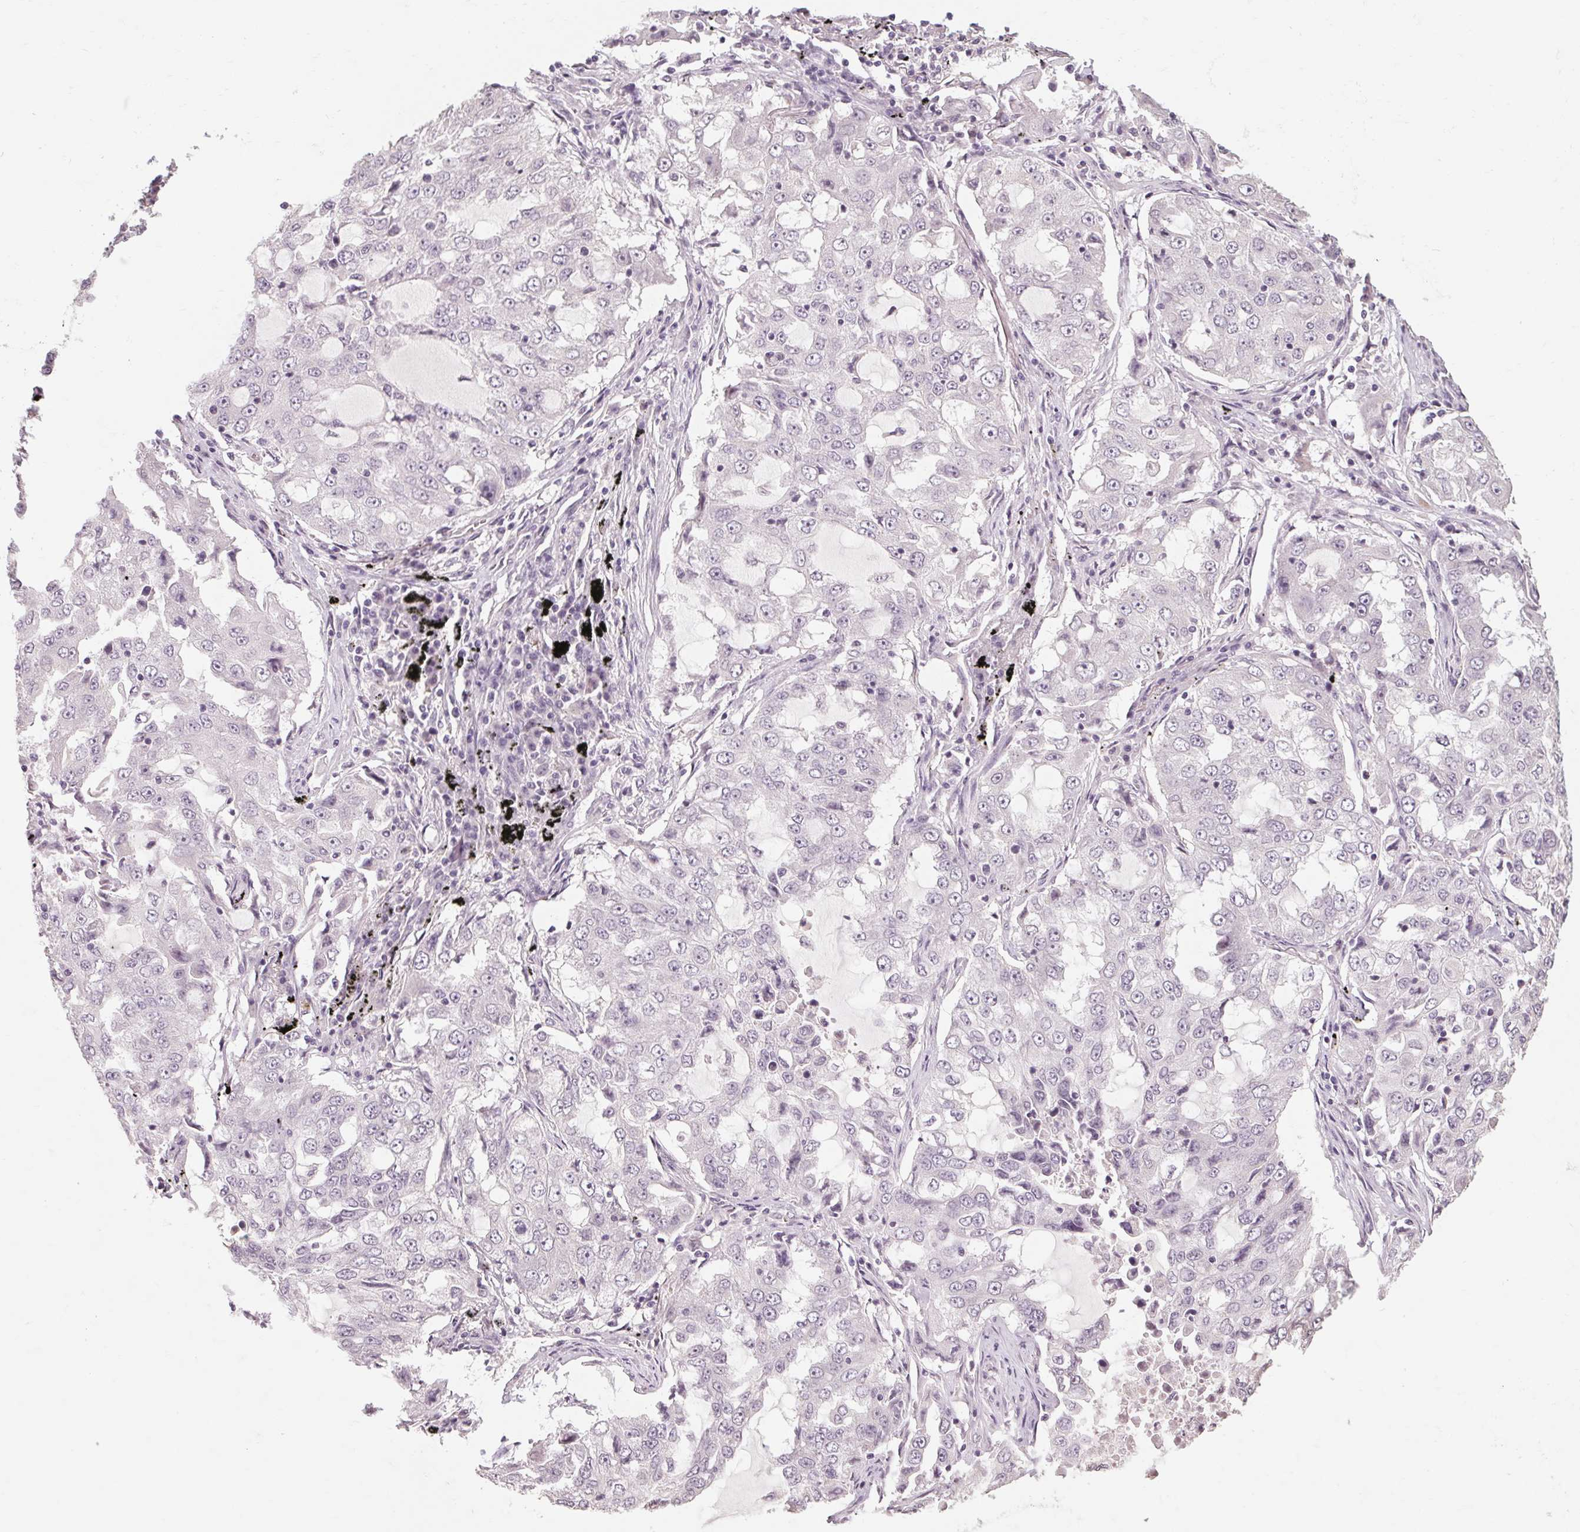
{"staining": {"intensity": "negative", "quantity": "none", "location": "none"}, "tissue": "lung cancer", "cell_type": "Tumor cells", "image_type": "cancer", "snomed": [{"axis": "morphology", "description": "Adenocarcinoma, NOS"}, {"axis": "topography", "description": "Lung"}], "caption": "DAB immunohistochemical staining of adenocarcinoma (lung) shows no significant positivity in tumor cells.", "gene": "POMC", "patient": {"sex": "female", "age": 61}}